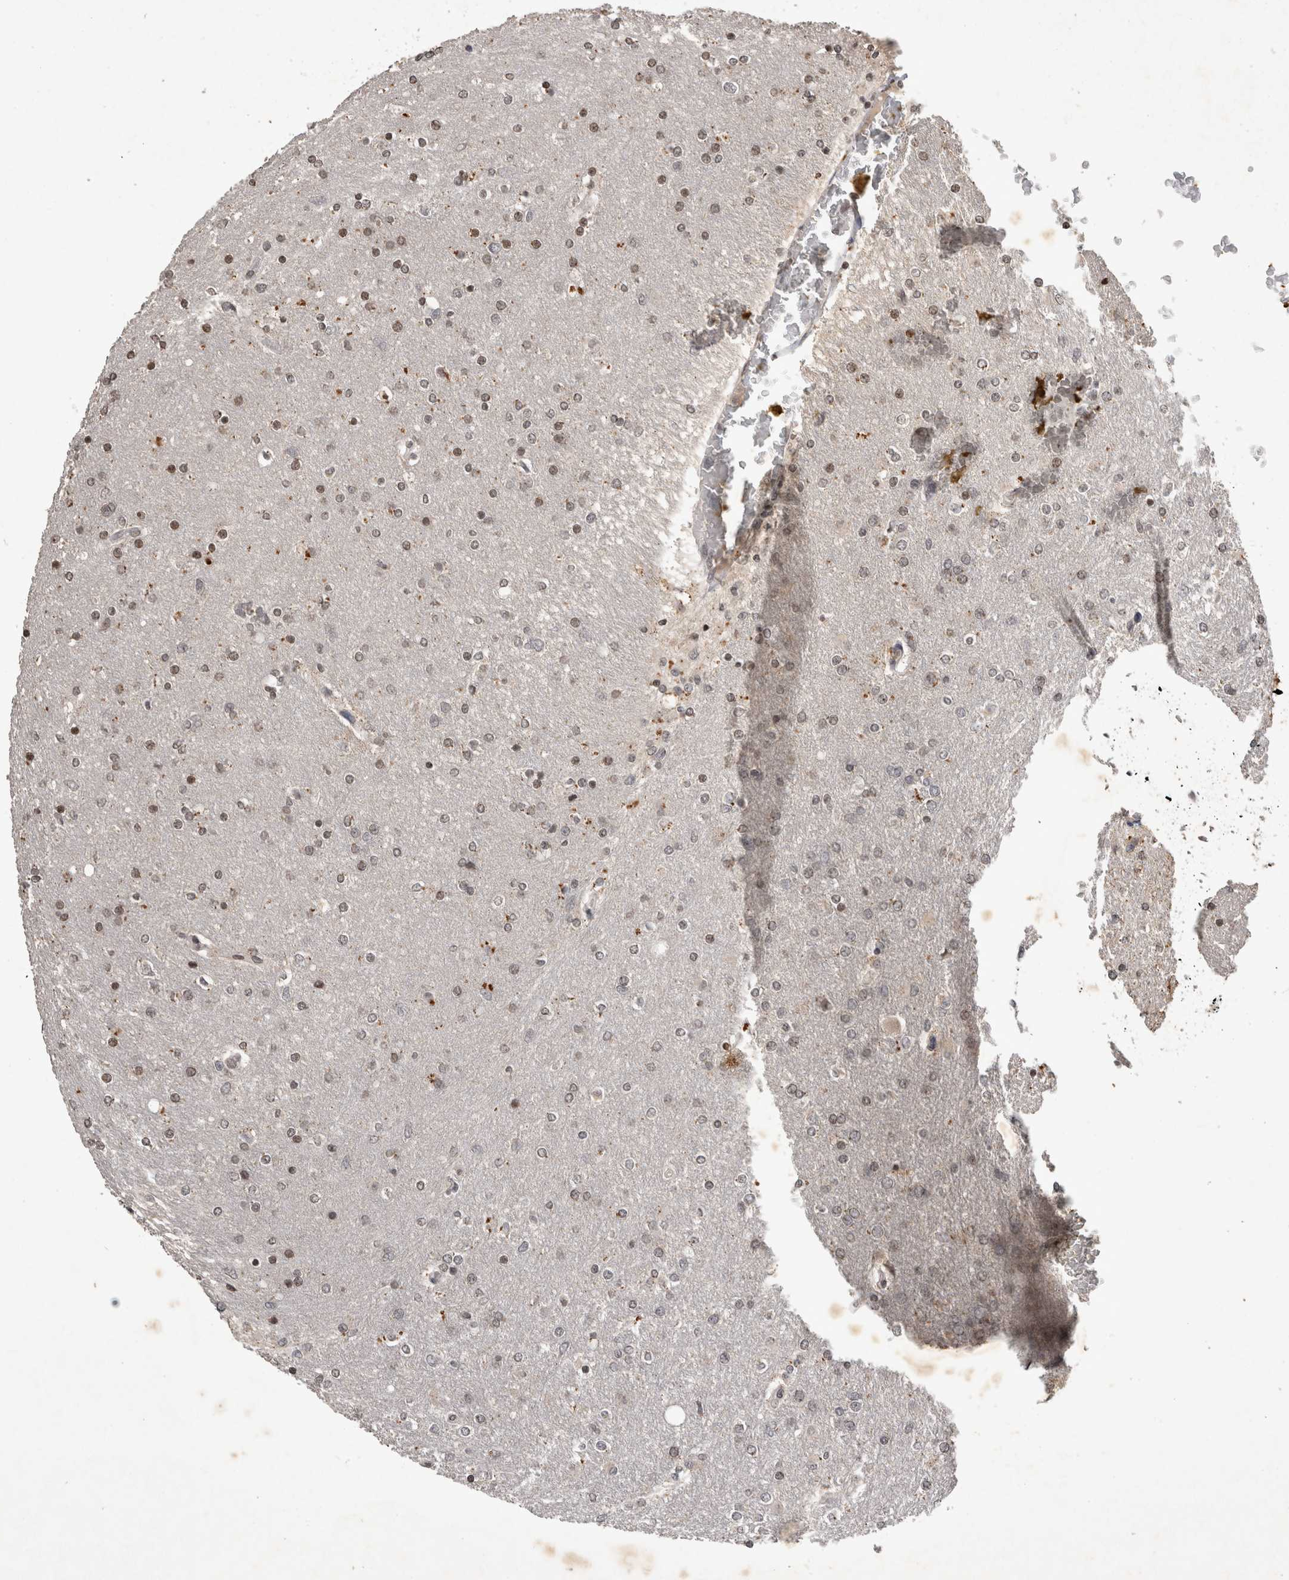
{"staining": {"intensity": "weak", "quantity": "25%-75%", "location": "nuclear"}, "tissue": "glioma", "cell_type": "Tumor cells", "image_type": "cancer", "snomed": [{"axis": "morphology", "description": "Glioma, malignant, High grade"}, {"axis": "topography", "description": "Cerebral cortex"}], "caption": "Protein expression by IHC exhibits weak nuclear expression in approximately 25%-75% of tumor cells in glioma.", "gene": "HRK", "patient": {"sex": "female", "age": 36}}